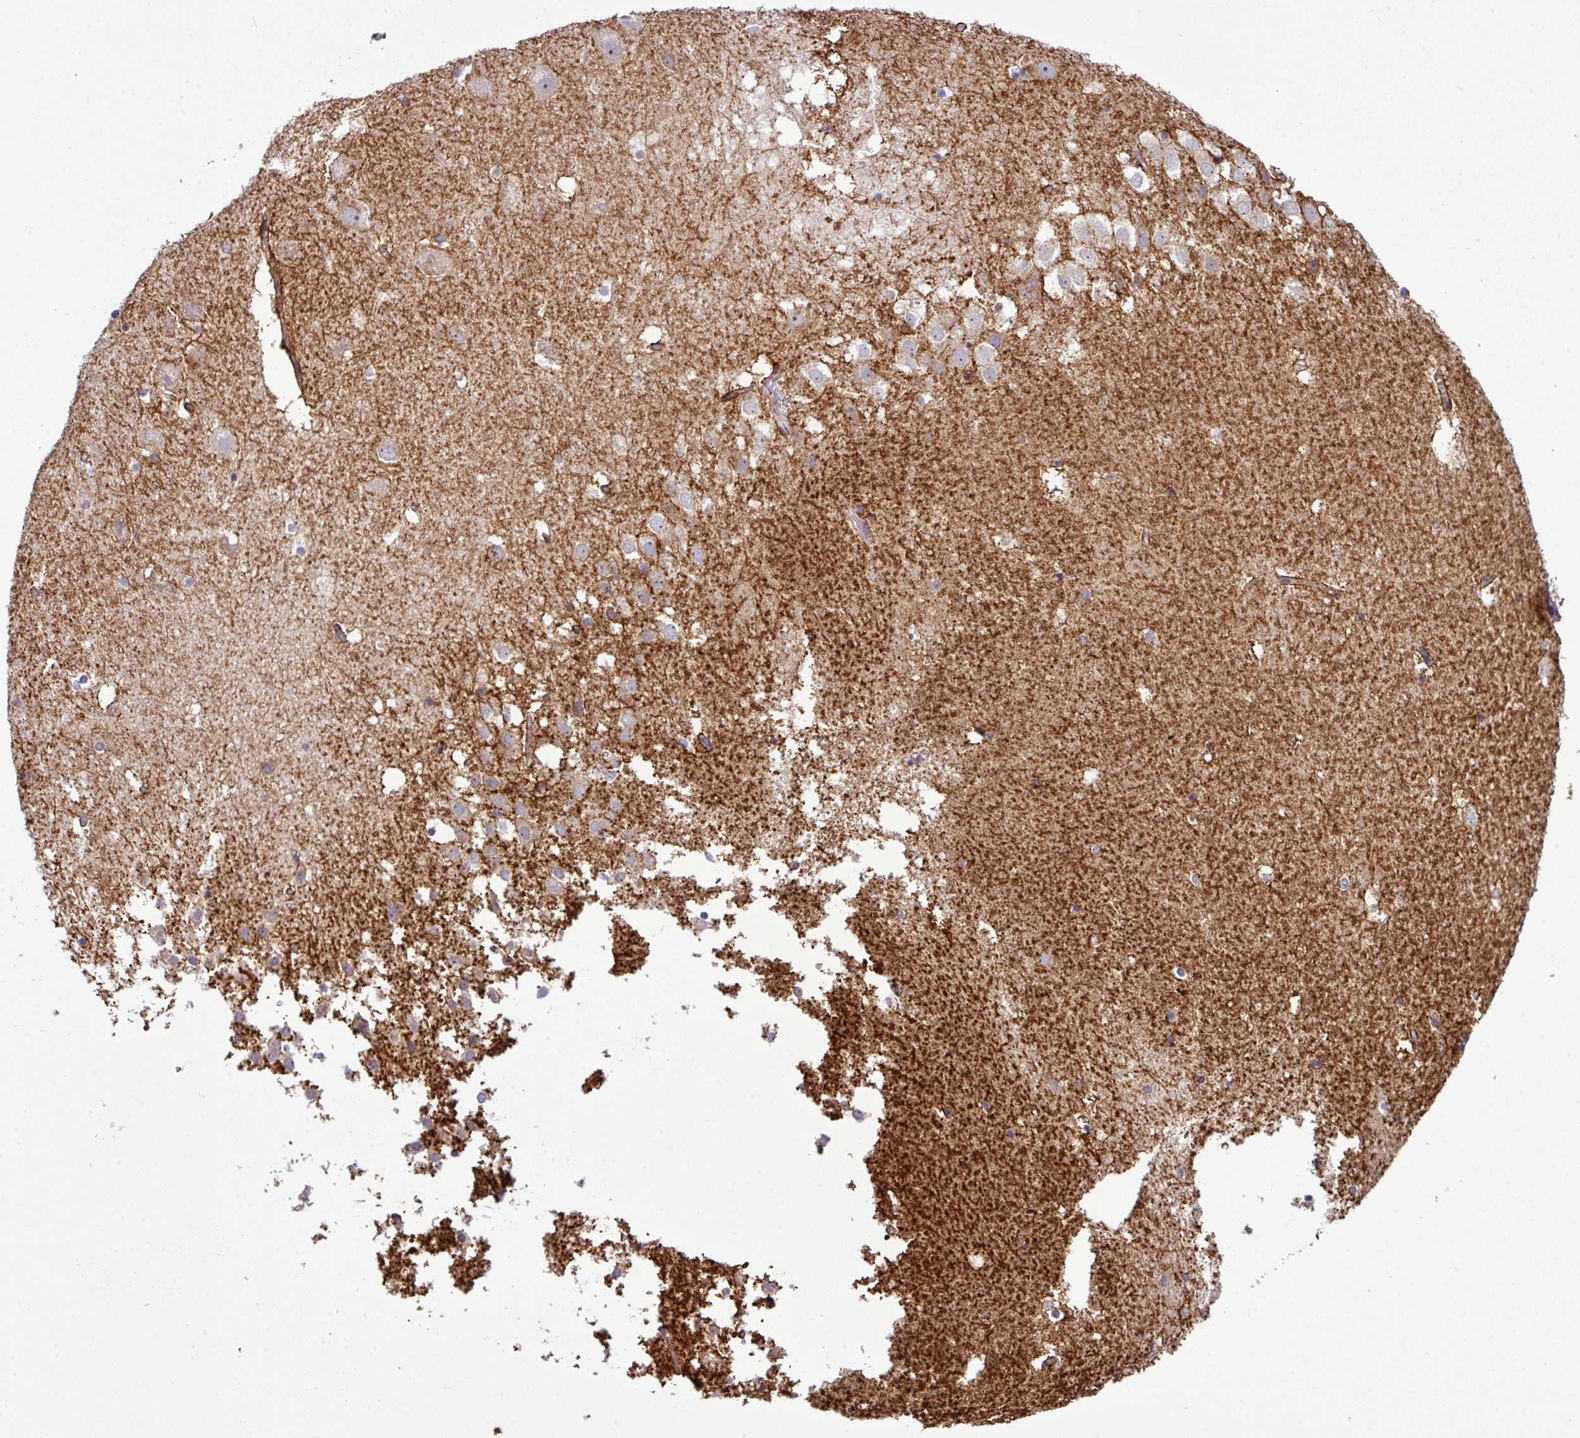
{"staining": {"intensity": "negative", "quantity": "none", "location": "none"}, "tissue": "hippocampus", "cell_type": "Glial cells", "image_type": "normal", "snomed": [{"axis": "morphology", "description": "Normal tissue, NOS"}, {"axis": "topography", "description": "Hippocampus"}], "caption": "An image of hippocampus stained for a protein displays no brown staining in glial cells.", "gene": "CFAP97", "patient": {"sex": "female", "age": 52}}